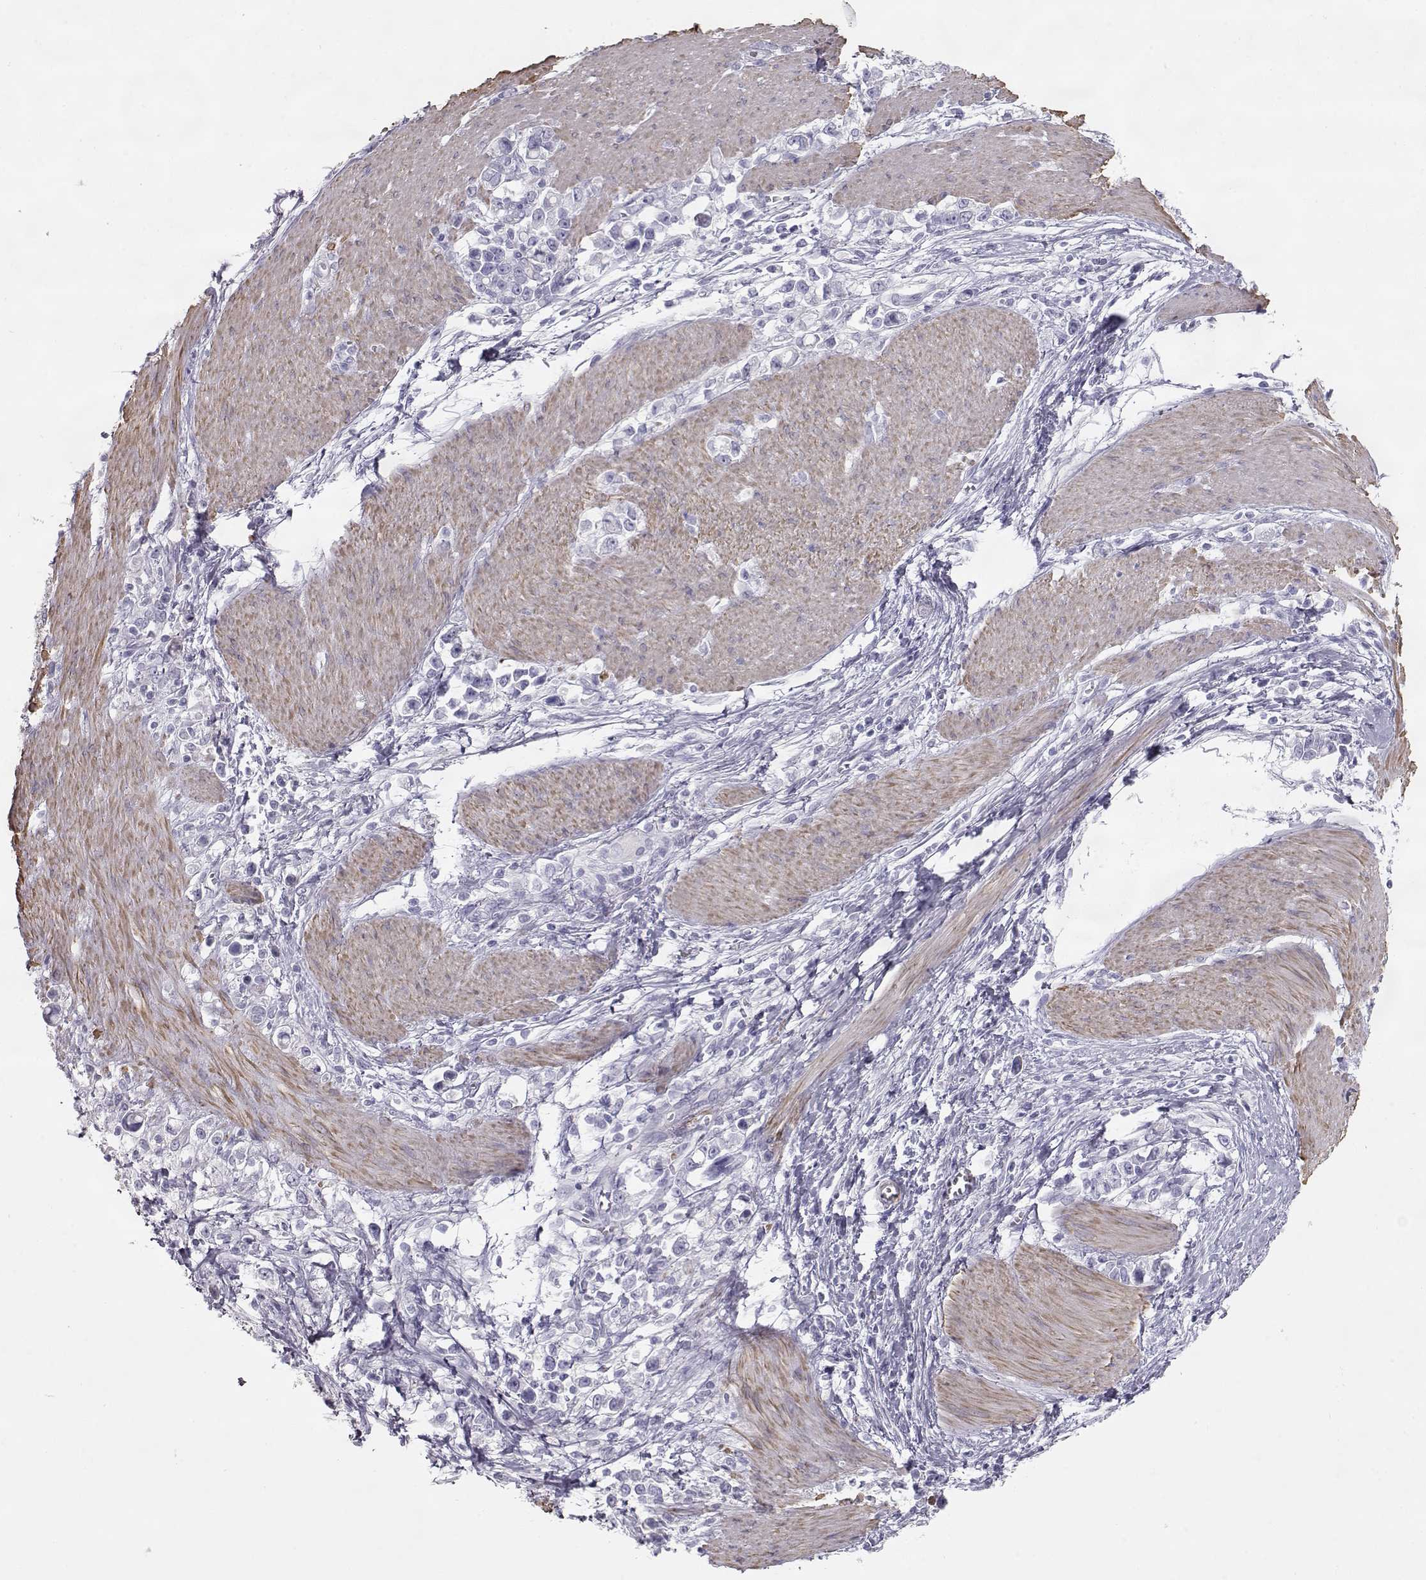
{"staining": {"intensity": "negative", "quantity": "none", "location": "none"}, "tissue": "stomach cancer", "cell_type": "Tumor cells", "image_type": "cancer", "snomed": [{"axis": "morphology", "description": "Adenocarcinoma, NOS"}, {"axis": "topography", "description": "Stomach"}], "caption": "Protein analysis of adenocarcinoma (stomach) reveals no significant expression in tumor cells.", "gene": "SLITRK3", "patient": {"sex": "male", "age": 63}}